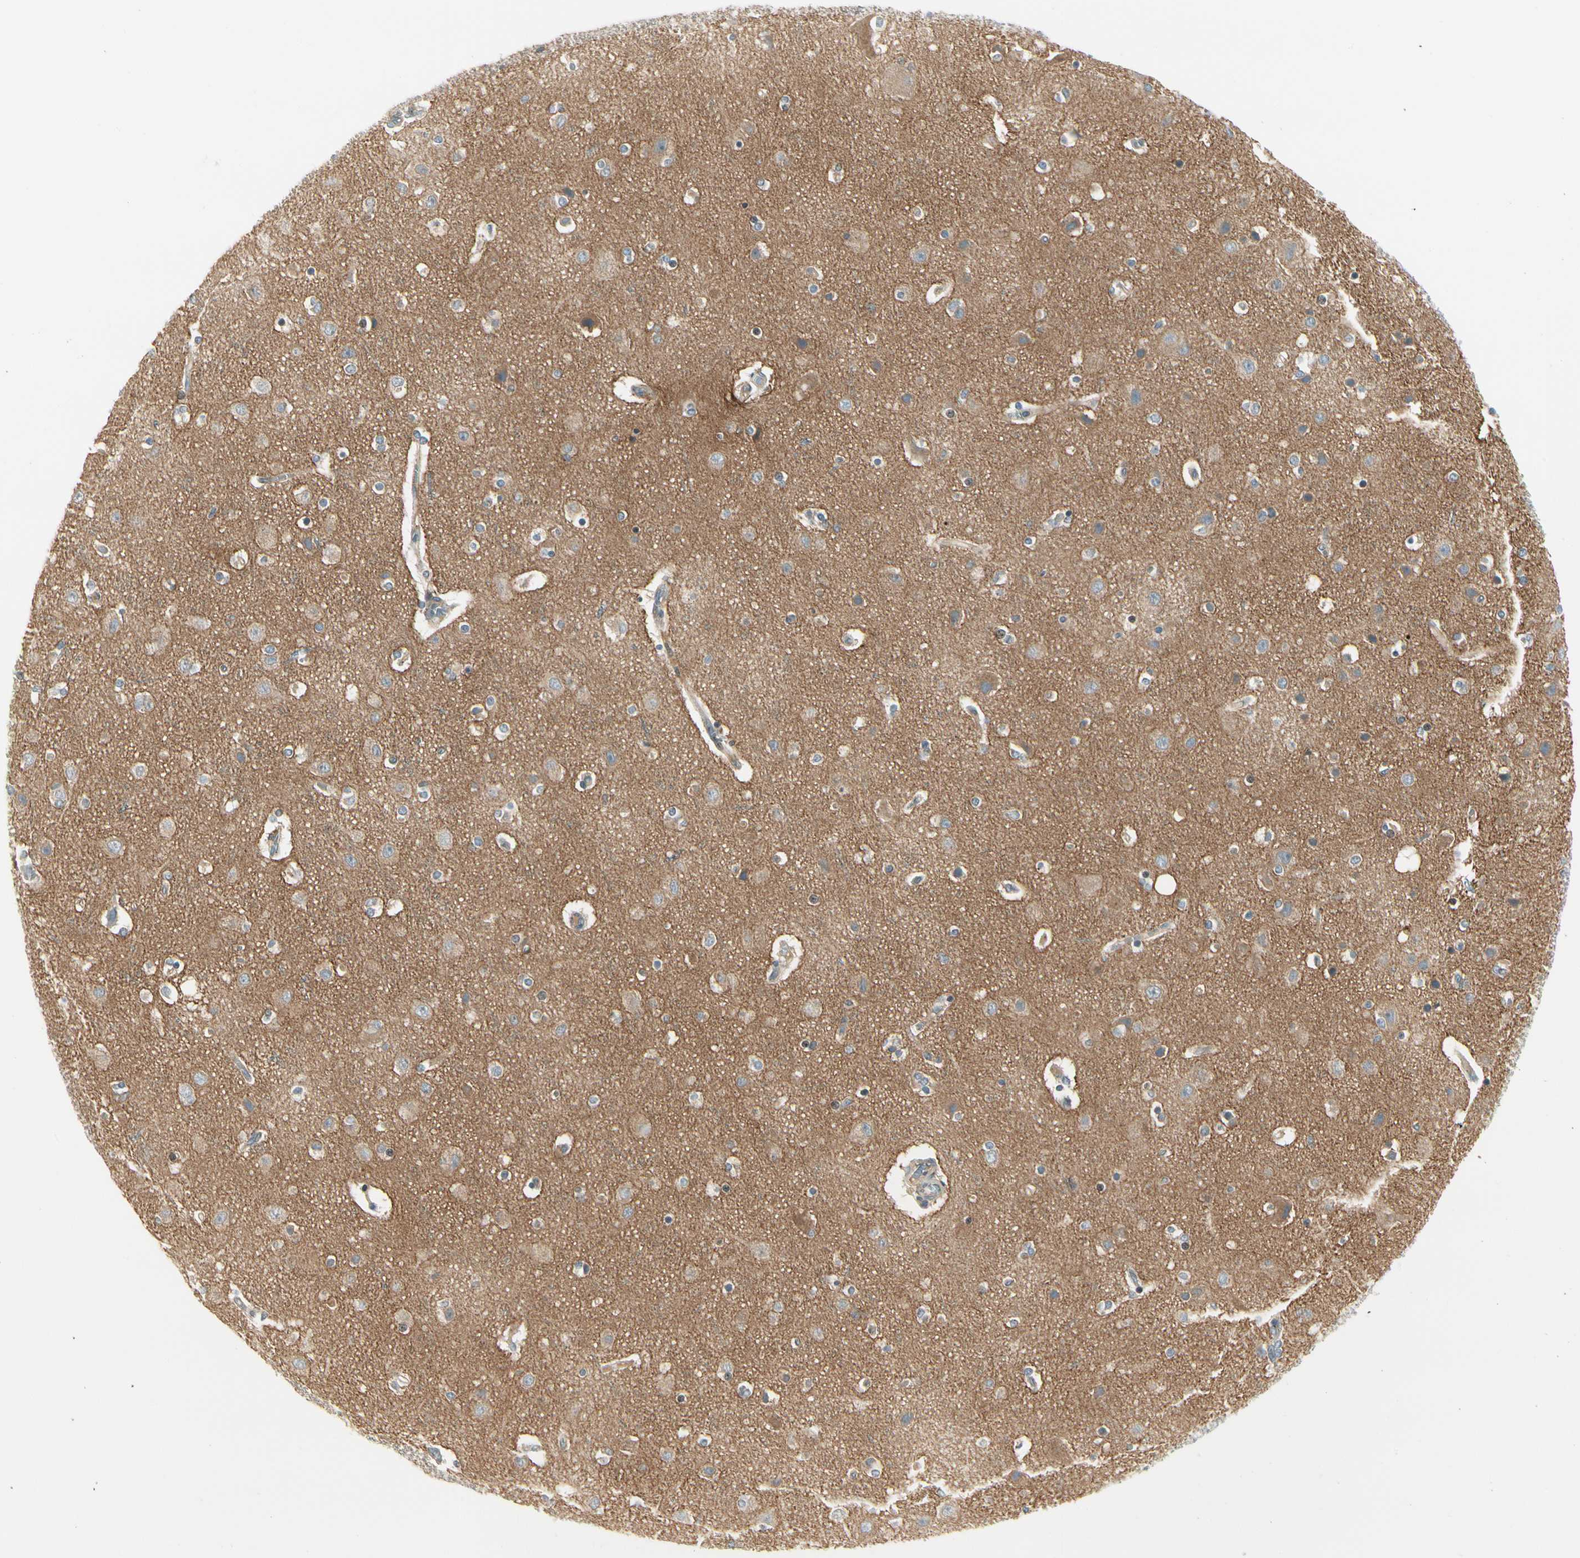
{"staining": {"intensity": "weak", "quantity": ">75%", "location": "cytoplasmic/membranous"}, "tissue": "cerebral cortex", "cell_type": "Endothelial cells", "image_type": "normal", "snomed": [{"axis": "morphology", "description": "Normal tissue, NOS"}, {"axis": "topography", "description": "Cerebral cortex"}], "caption": "Unremarkable cerebral cortex was stained to show a protein in brown. There is low levels of weak cytoplasmic/membranous positivity in approximately >75% of endothelial cells.", "gene": "MANSC1", "patient": {"sex": "female", "age": 54}}